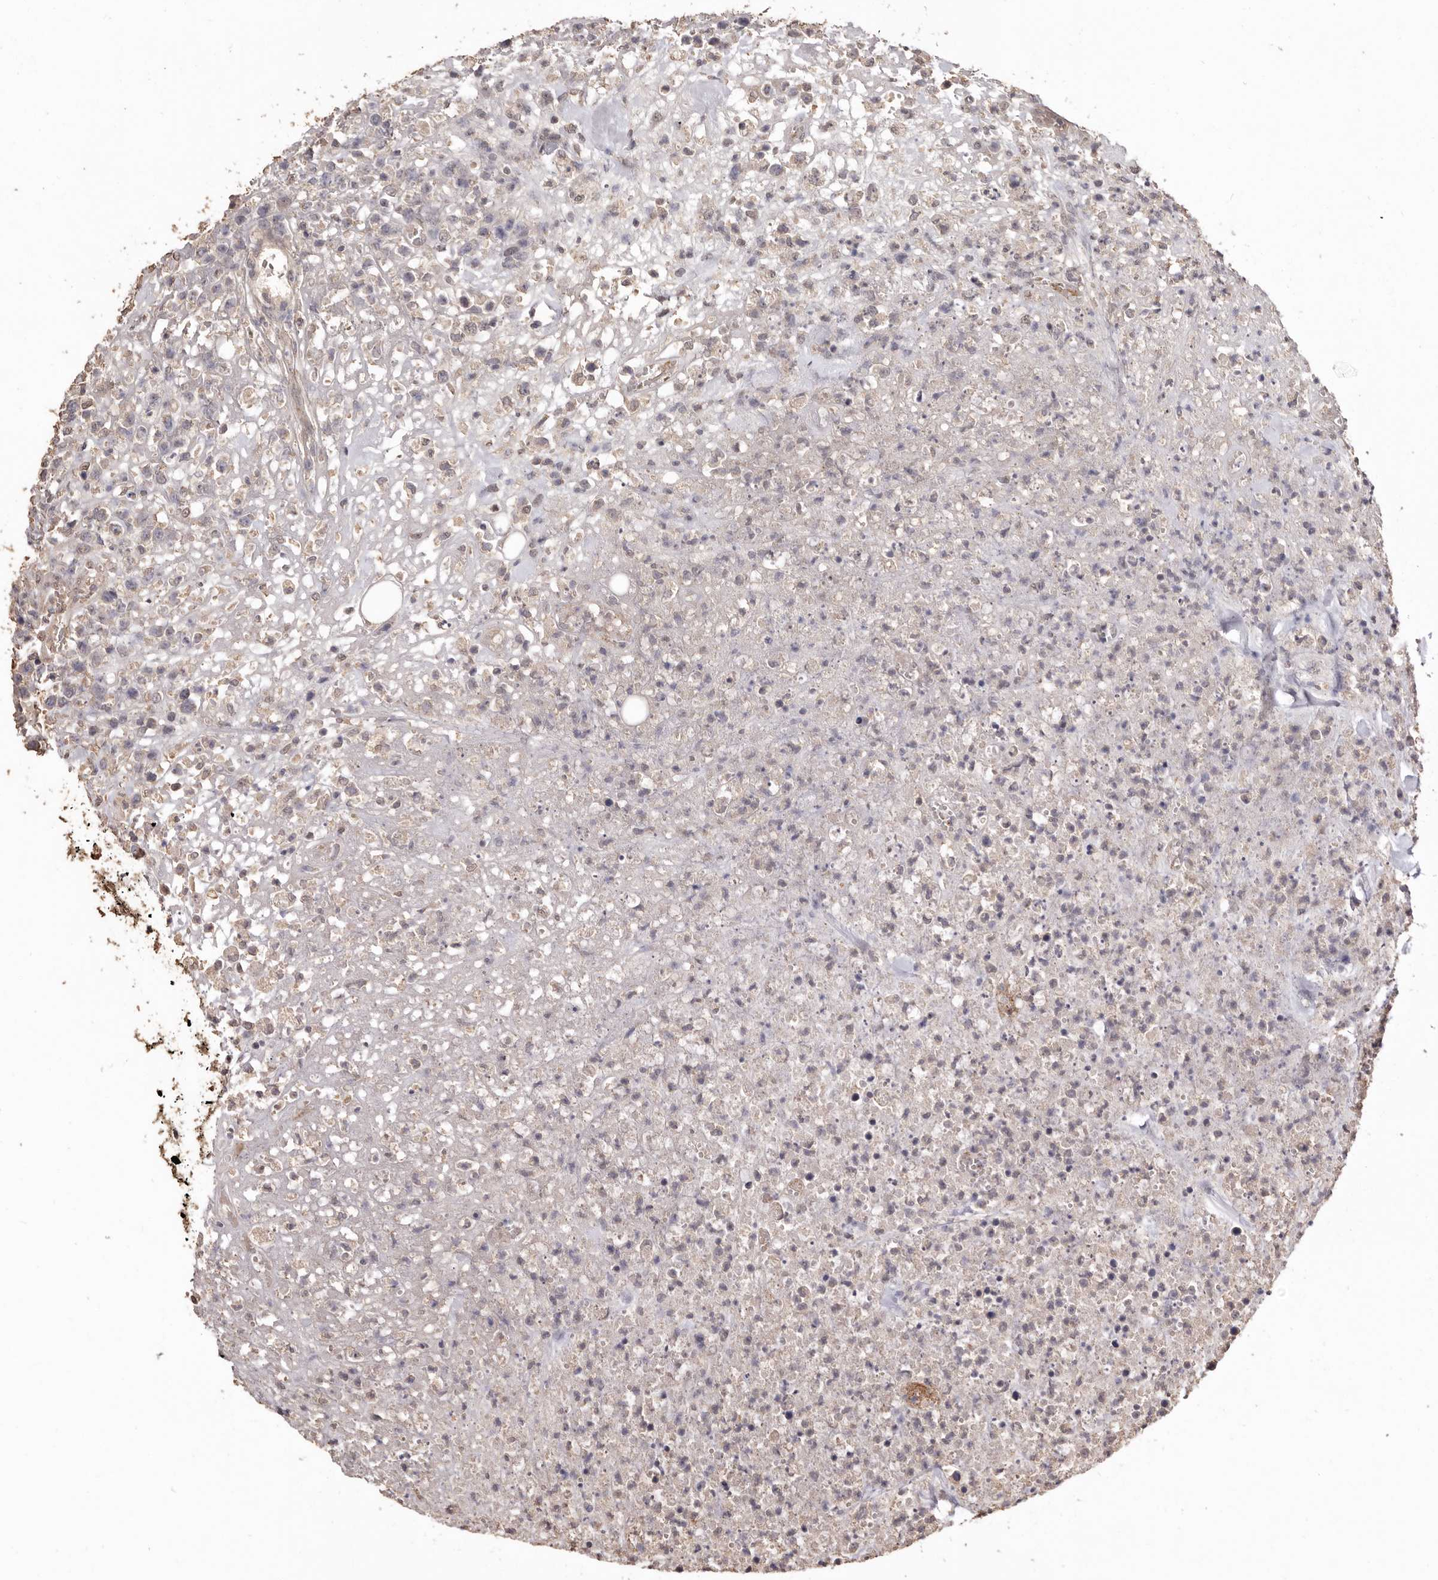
{"staining": {"intensity": "negative", "quantity": "none", "location": "none"}, "tissue": "lymphoma", "cell_type": "Tumor cells", "image_type": "cancer", "snomed": [{"axis": "morphology", "description": "Malignant lymphoma, non-Hodgkin's type, High grade"}, {"axis": "topography", "description": "Colon"}], "caption": "Photomicrograph shows no protein expression in tumor cells of malignant lymphoma, non-Hodgkin's type (high-grade) tissue. (DAB (3,3'-diaminobenzidine) immunohistochemistry (IHC) visualized using brightfield microscopy, high magnification).", "gene": "INAVA", "patient": {"sex": "female", "age": 53}}